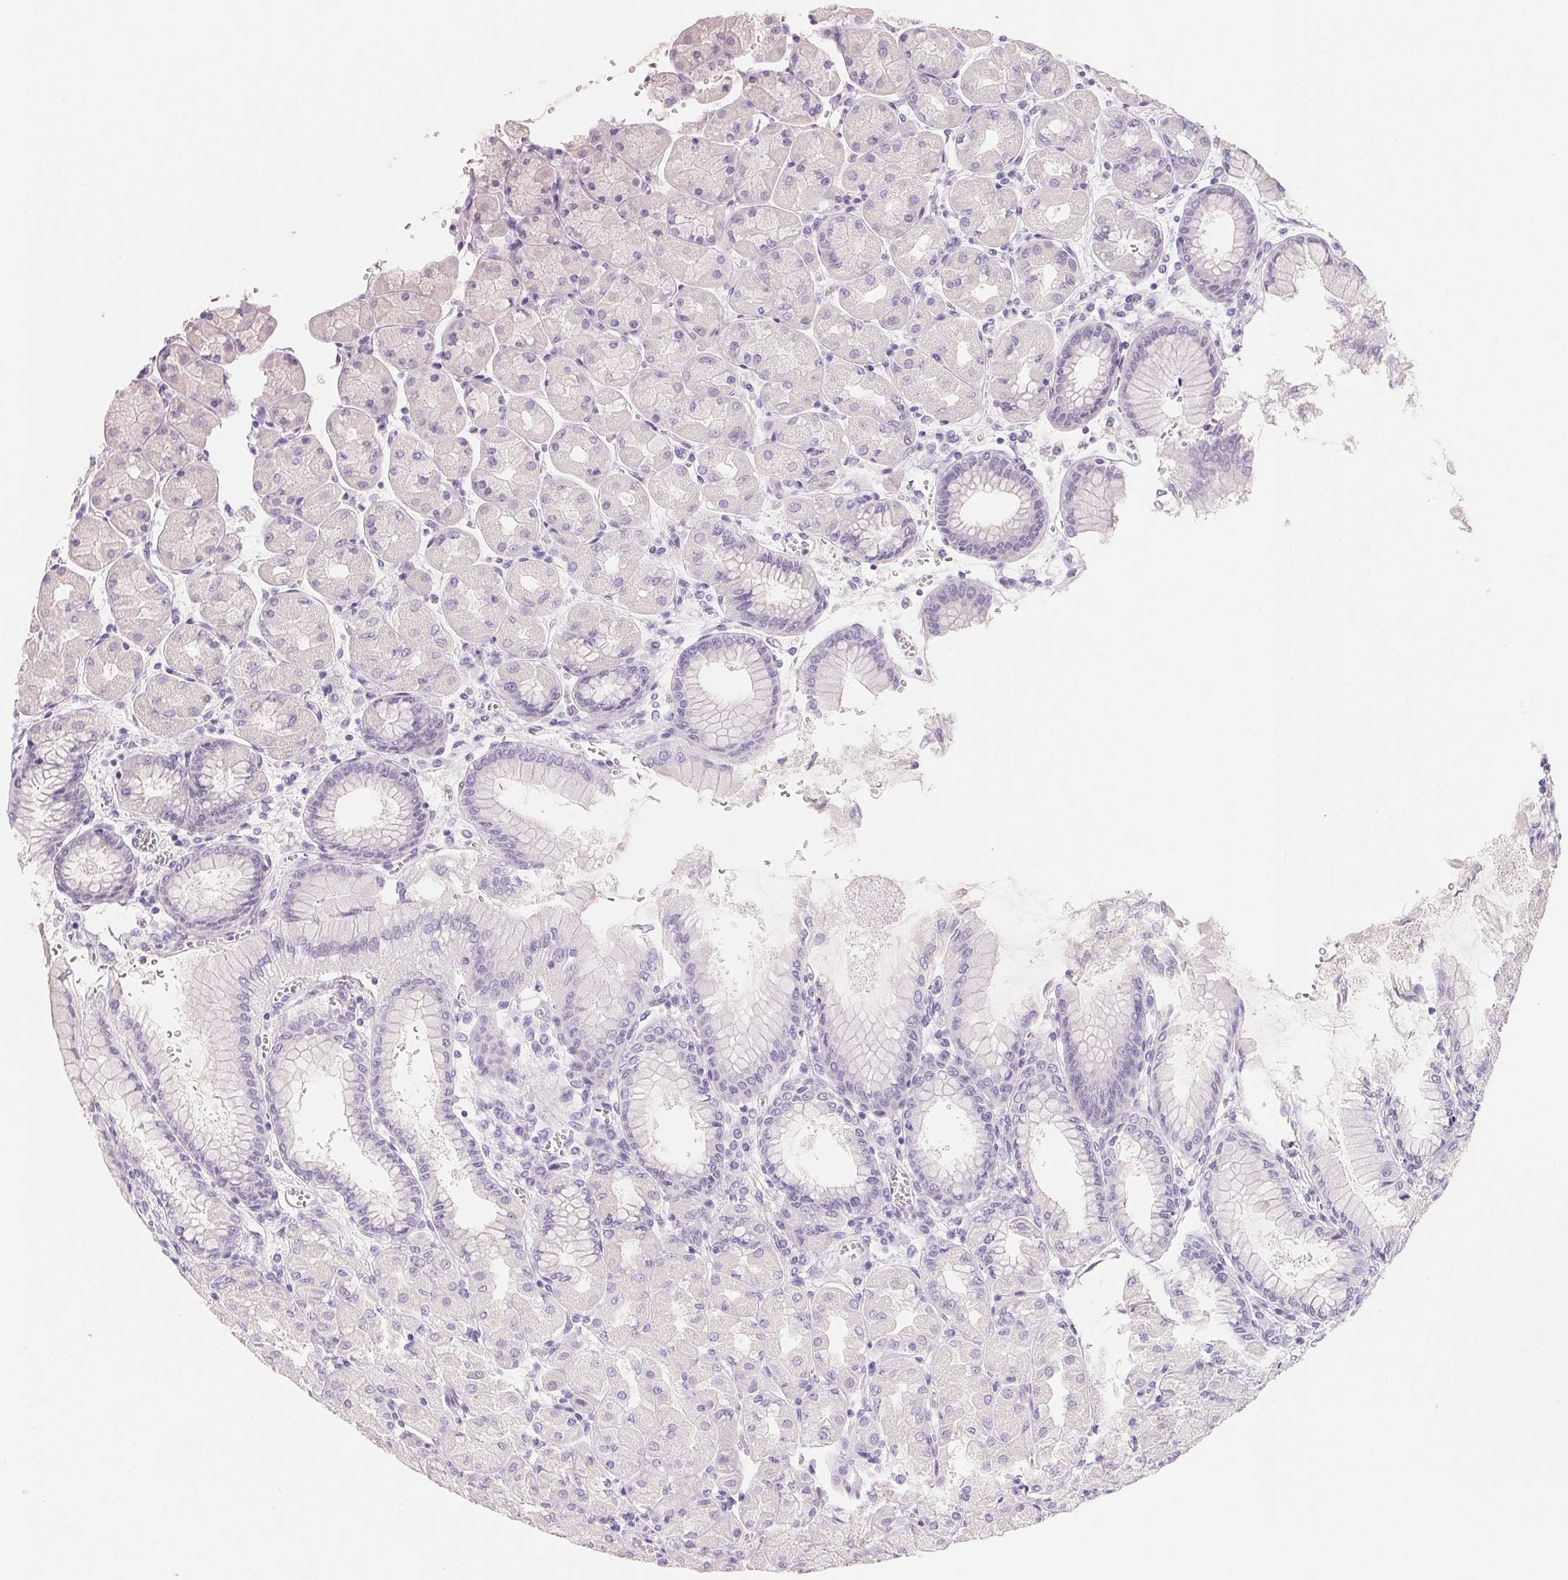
{"staining": {"intensity": "weak", "quantity": "<25%", "location": "cytoplasmic/membranous"}, "tissue": "stomach", "cell_type": "Glandular cells", "image_type": "normal", "snomed": [{"axis": "morphology", "description": "Normal tissue, NOS"}, {"axis": "topography", "description": "Stomach, upper"}], "caption": "Immunohistochemistry (IHC) of normal human stomach exhibits no positivity in glandular cells.", "gene": "ACP3", "patient": {"sex": "female", "age": 56}}